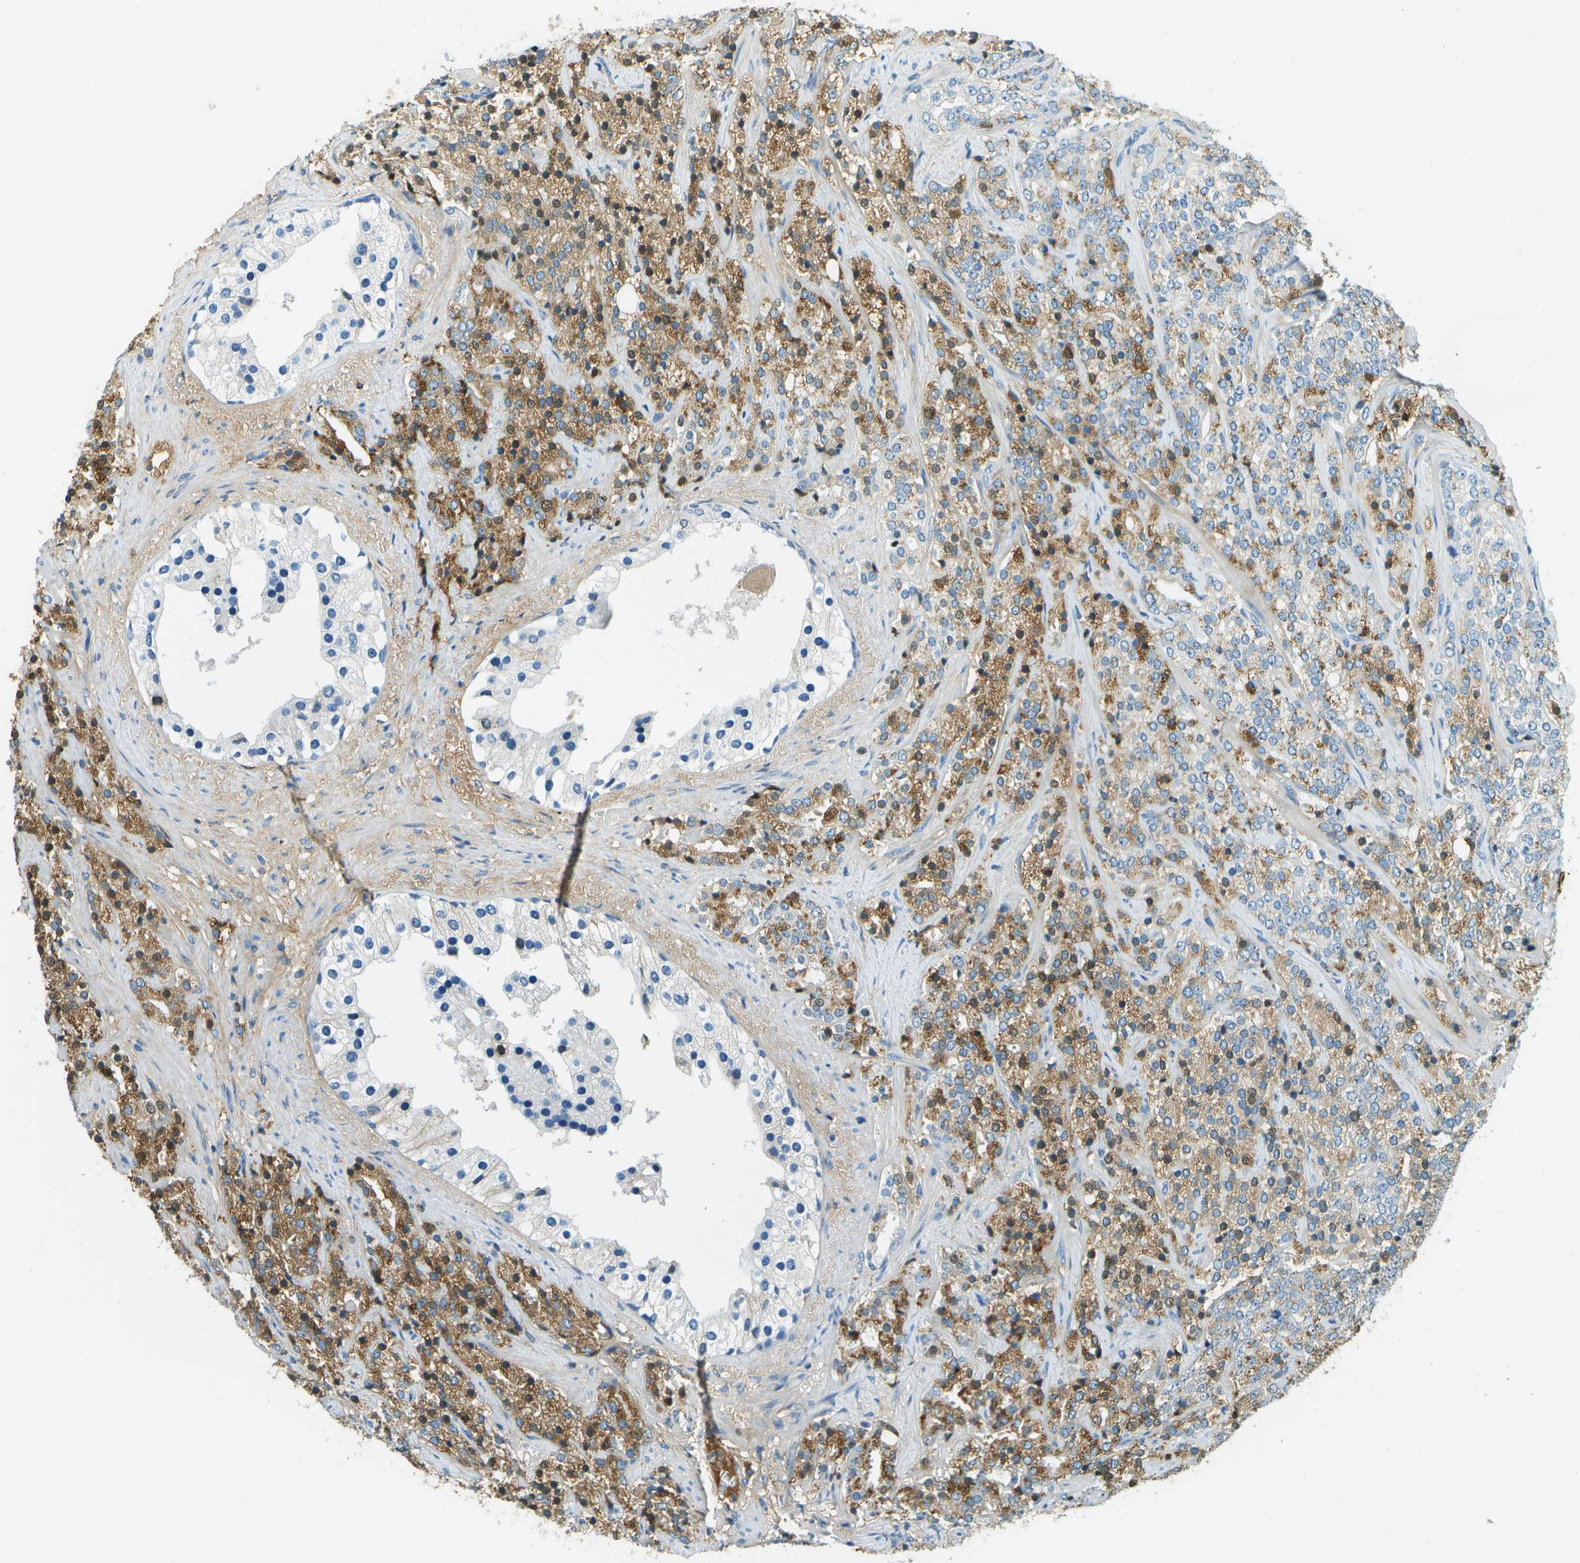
{"staining": {"intensity": "moderate", "quantity": ">75%", "location": "cytoplasmic/membranous,nuclear"}, "tissue": "prostate cancer", "cell_type": "Tumor cells", "image_type": "cancer", "snomed": [{"axis": "morphology", "description": "Adenocarcinoma, High grade"}, {"axis": "topography", "description": "Prostate"}], "caption": "Prostate cancer tissue exhibits moderate cytoplasmic/membranous and nuclear positivity in approximately >75% of tumor cells", "gene": "DCN", "patient": {"sex": "male", "age": 71}}